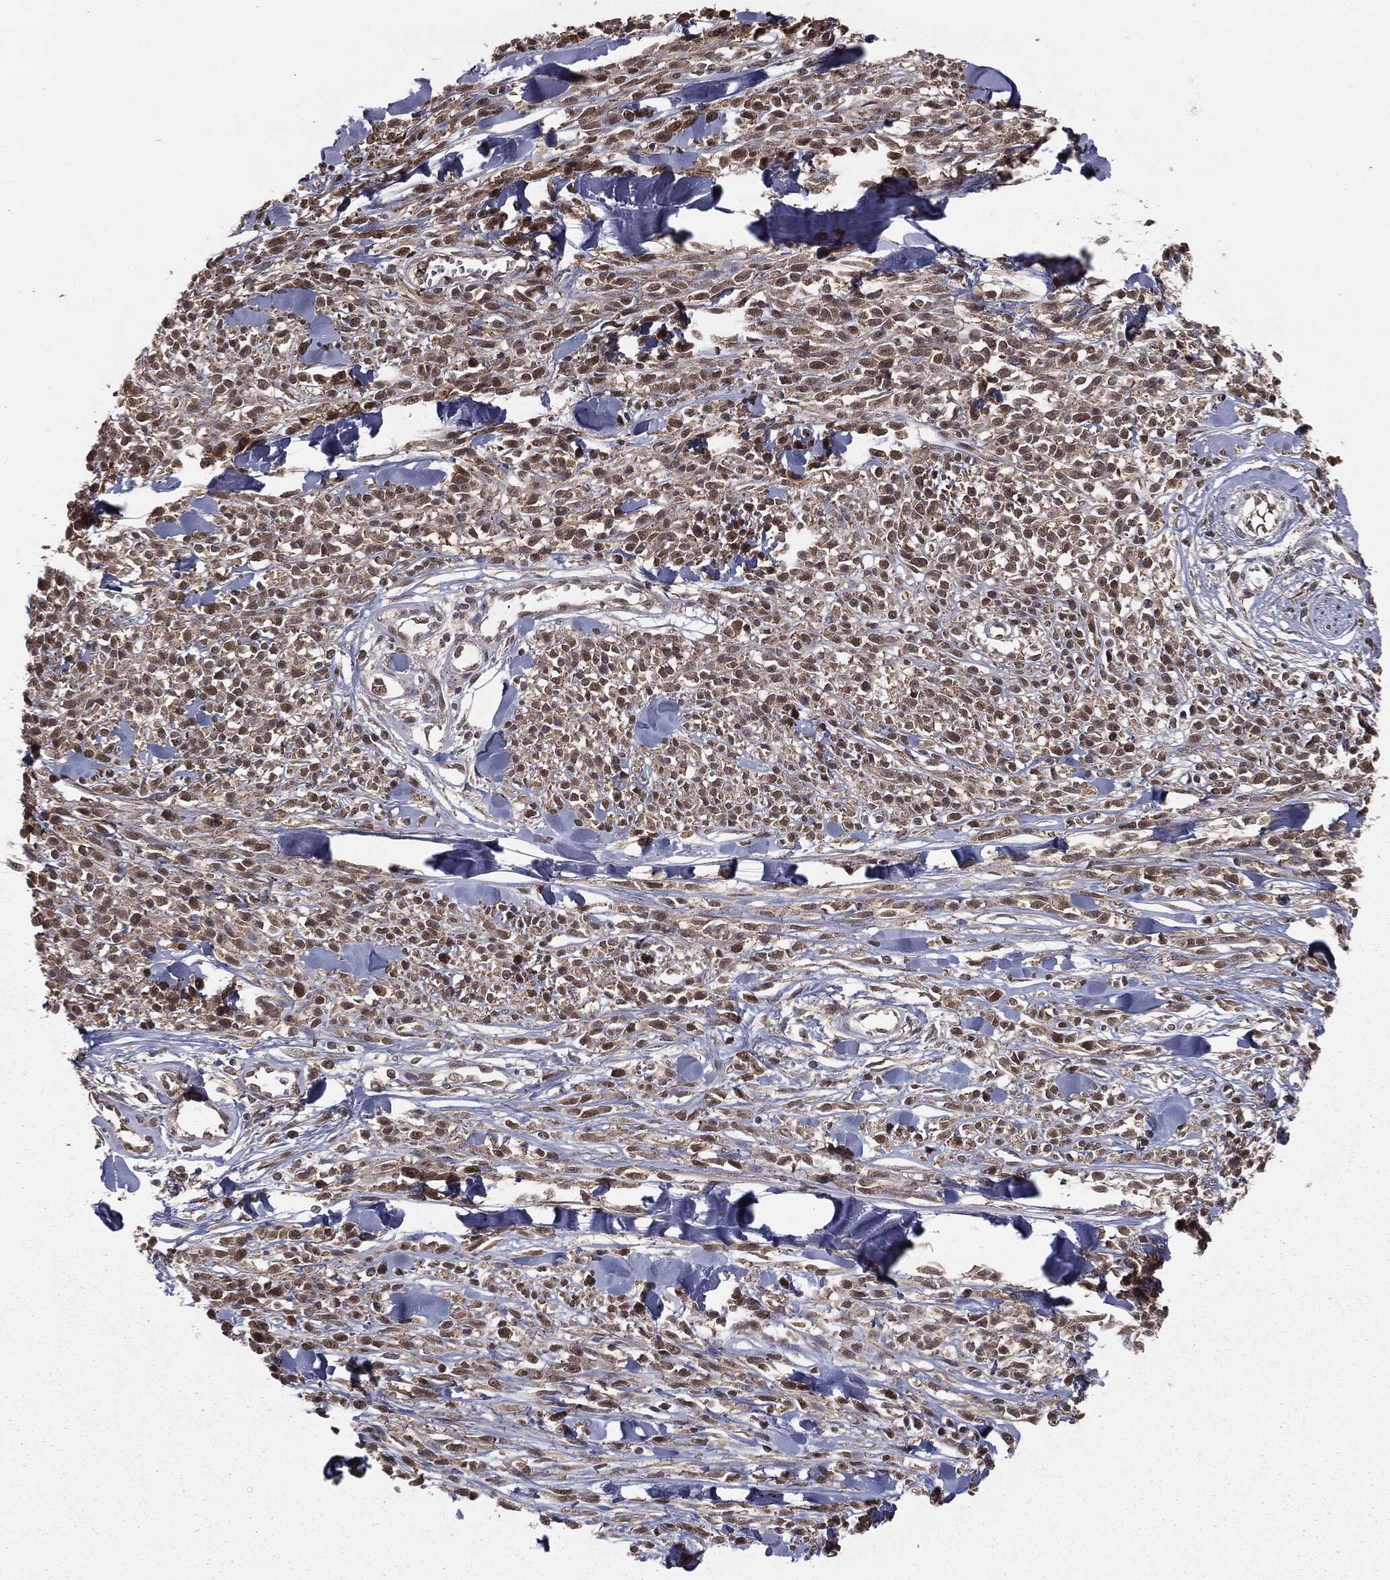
{"staining": {"intensity": "weak", "quantity": ">75%", "location": "cytoplasmic/membranous"}, "tissue": "melanoma", "cell_type": "Tumor cells", "image_type": "cancer", "snomed": [{"axis": "morphology", "description": "Malignant melanoma, NOS"}, {"axis": "topography", "description": "Skin"}, {"axis": "topography", "description": "Skin of trunk"}], "caption": "A brown stain labels weak cytoplasmic/membranous positivity of a protein in human melanoma tumor cells. The protein of interest is stained brown, and the nuclei are stained in blue (DAB IHC with brightfield microscopy, high magnification).", "gene": "FBXO7", "patient": {"sex": "male", "age": 74}}